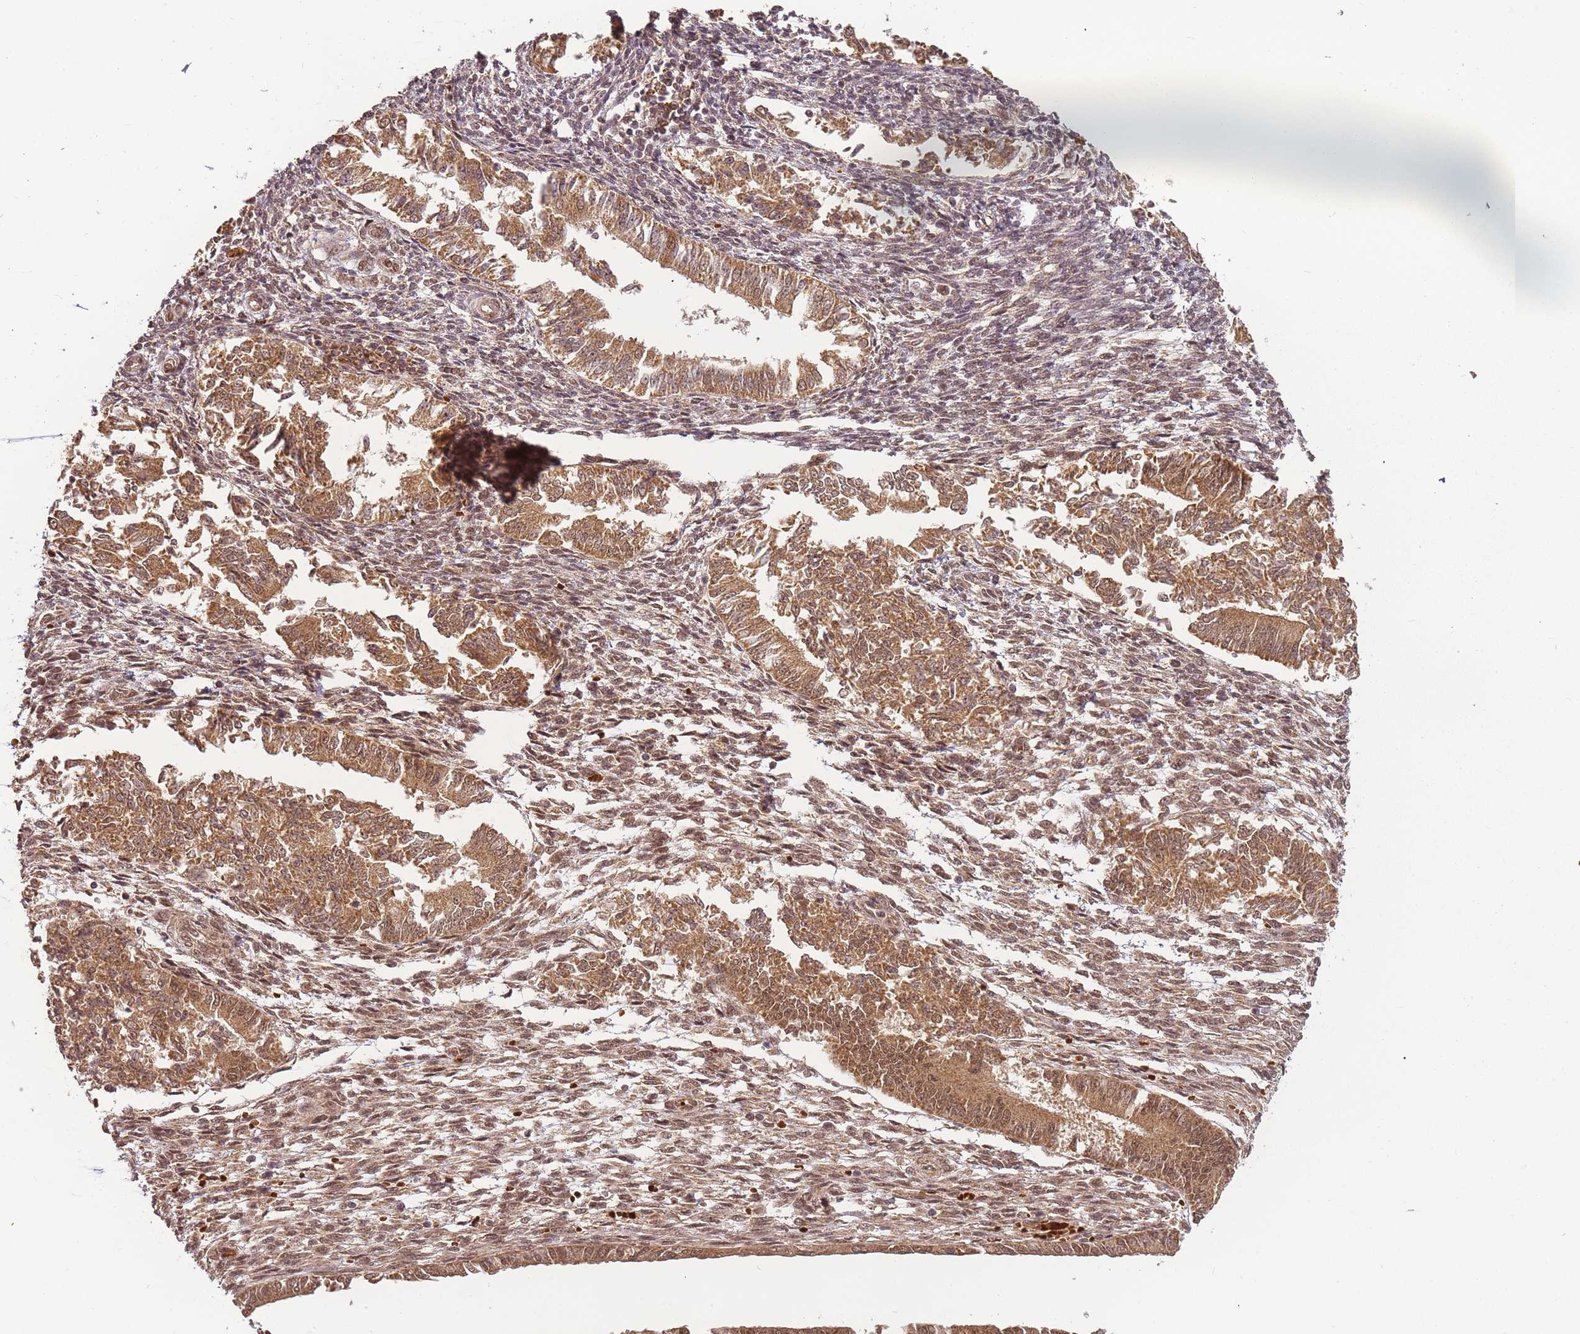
{"staining": {"intensity": "weak", "quantity": "25%-75%", "location": "cytoplasmic/membranous"}, "tissue": "endometrium", "cell_type": "Cells in endometrial stroma", "image_type": "normal", "snomed": [{"axis": "morphology", "description": "Normal tissue, NOS"}, {"axis": "topography", "description": "Uterus"}, {"axis": "topography", "description": "Endometrium"}], "caption": "IHC photomicrograph of benign human endometrium stained for a protein (brown), which exhibits low levels of weak cytoplasmic/membranous positivity in about 25%-75% of cells in endometrial stroma.", "gene": "ZNF497", "patient": {"sex": "female", "age": 48}}